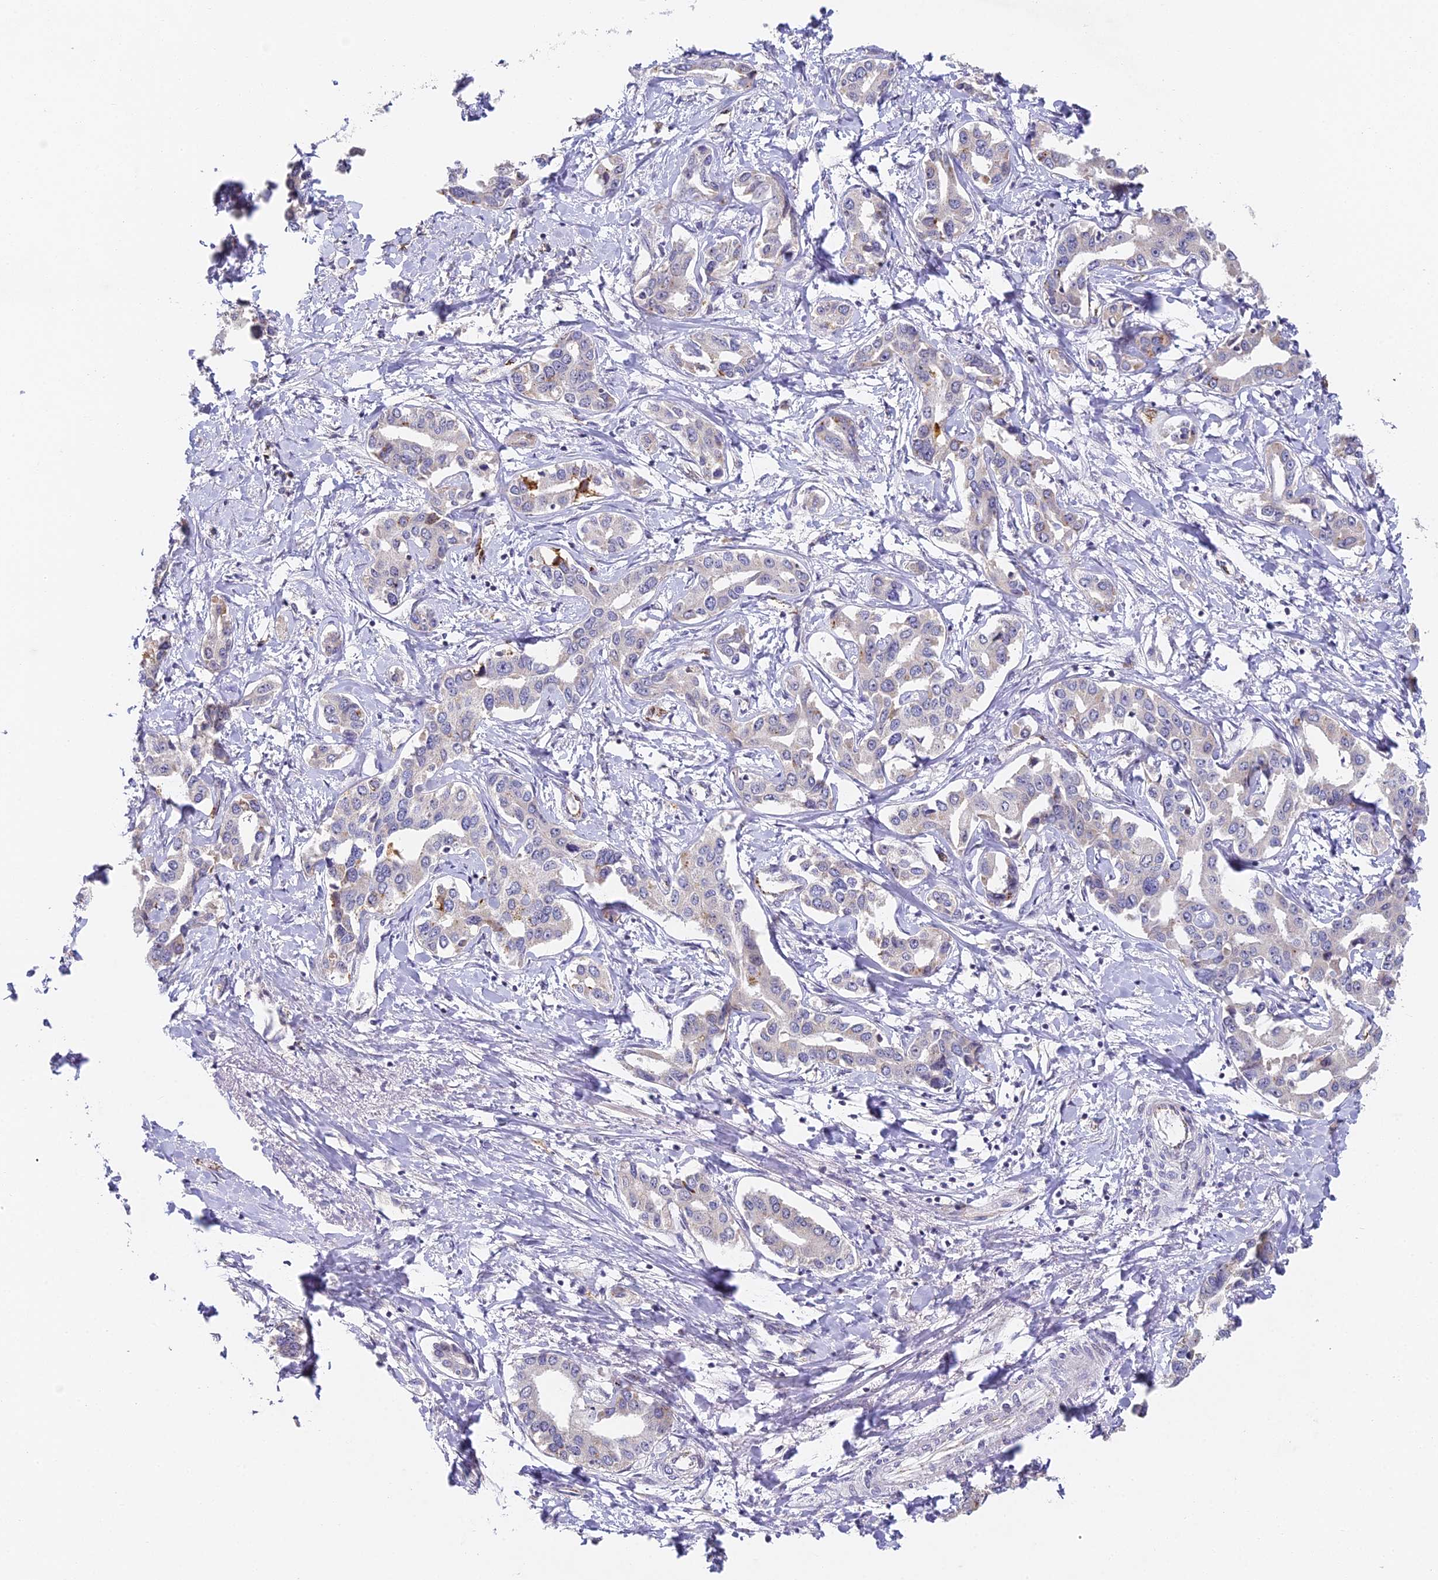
{"staining": {"intensity": "weak", "quantity": "<25%", "location": "cytoplasmic/membranous"}, "tissue": "liver cancer", "cell_type": "Tumor cells", "image_type": "cancer", "snomed": [{"axis": "morphology", "description": "Cholangiocarcinoma"}, {"axis": "topography", "description": "Liver"}], "caption": "The histopathology image reveals no significant positivity in tumor cells of liver cancer. (Immunohistochemistry (ihc), brightfield microscopy, high magnification).", "gene": "DNAAF10", "patient": {"sex": "male", "age": 59}}